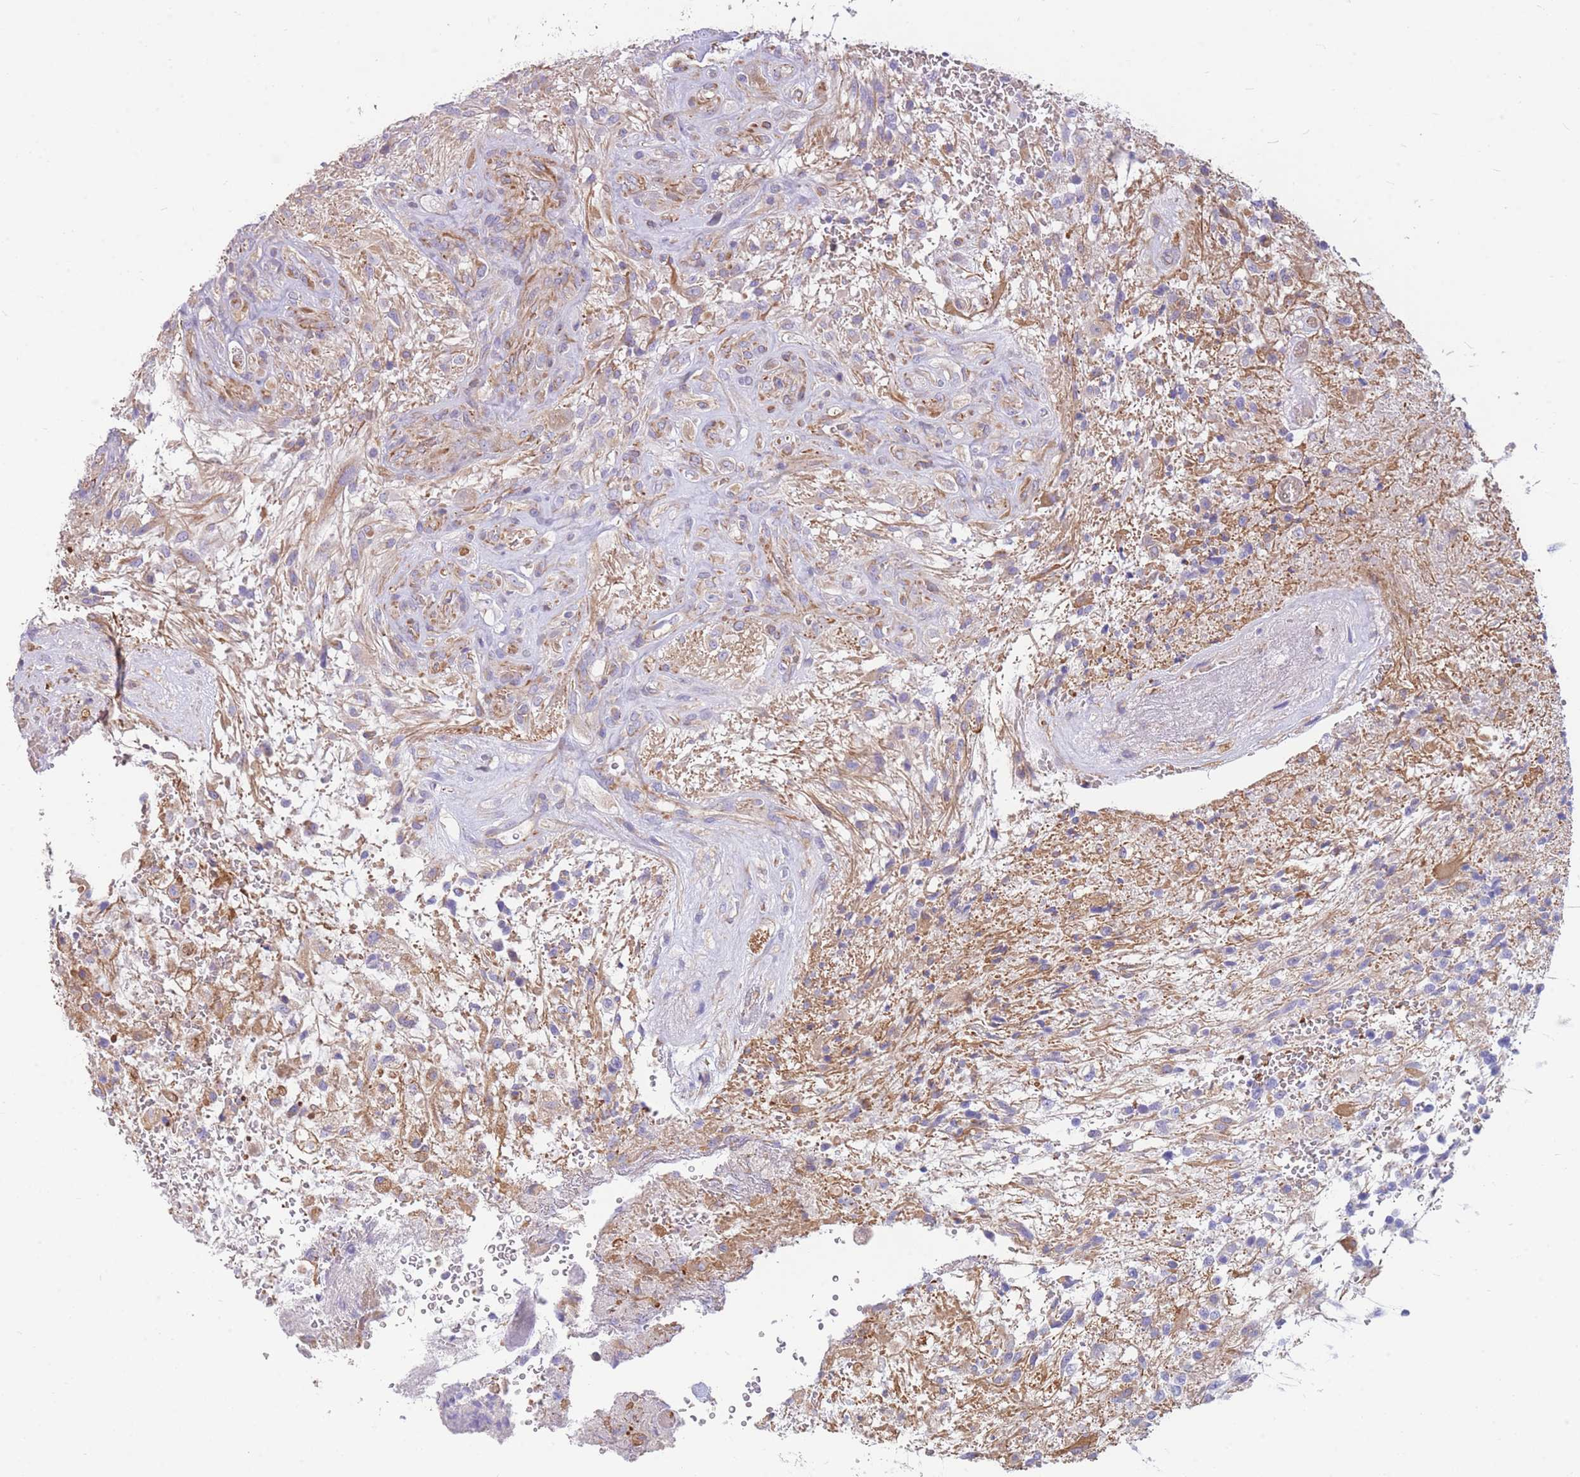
{"staining": {"intensity": "weak", "quantity": "25%-75%", "location": "cytoplasmic/membranous"}, "tissue": "glioma", "cell_type": "Tumor cells", "image_type": "cancer", "snomed": [{"axis": "morphology", "description": "Glioma, malignant, High grade"}, {"axis": "topography", "description": "Brain"}], "caption": "Malignant glioma (high-grade) stained for a protein shows weak cytoplasmic/membranous positivity in tumor cells.", "gene": "ANKRD53", "patient": {"sex": "male", "age": 56}}